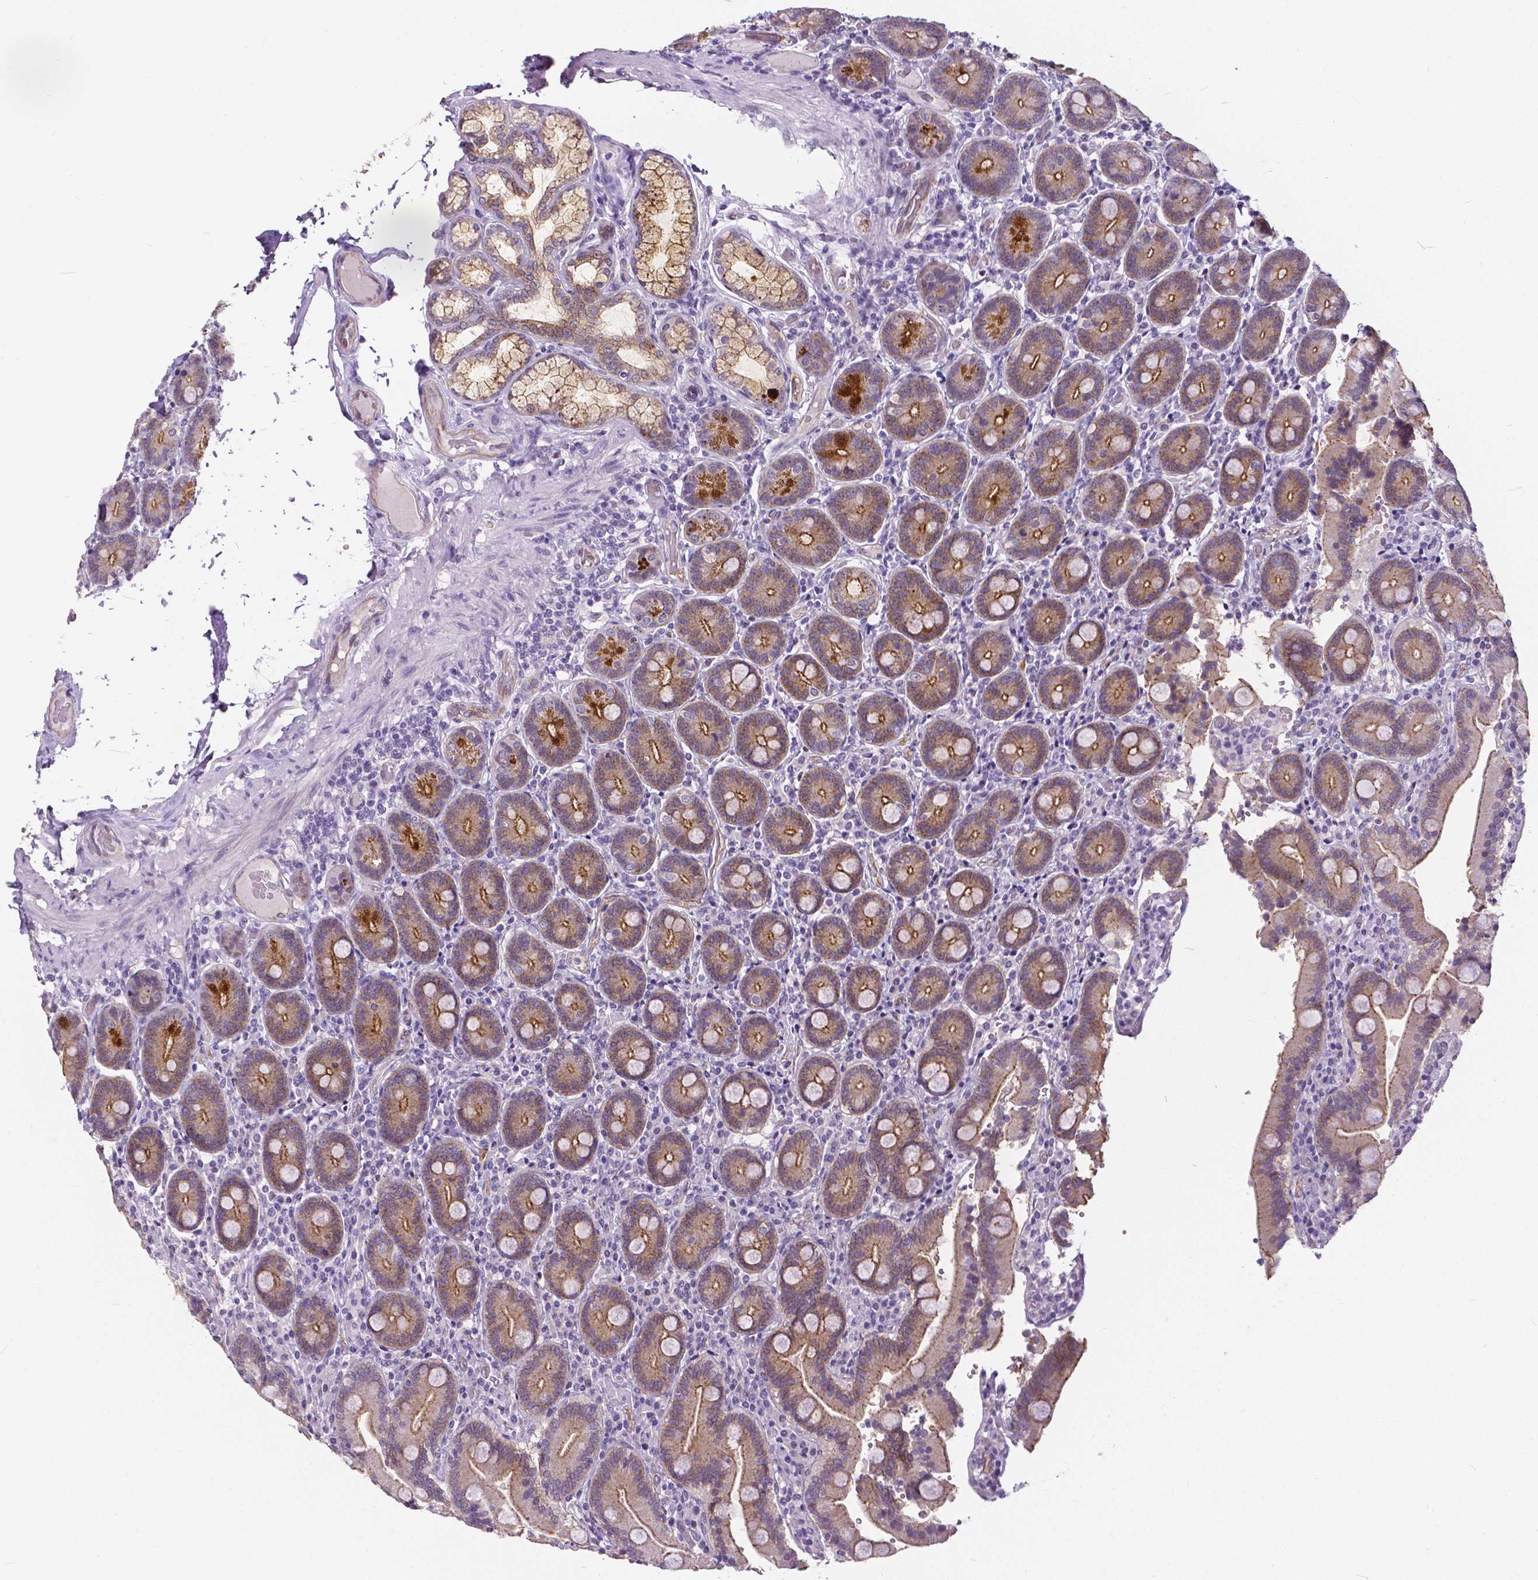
{"staining": {"intensity": "strong", "quantity": "25%-75%", "location": "cytoplasmic/membranous"}, "tissue": "duodenum", "cell_type": "Glandular cells", "image_type": "normal", "snomed": [{"axis": "morphology", "description": "Normal tissue, NOS"}, {"axis": "topography", "description": "Duodenum"}], "caption": "IHC of benign duodenum demonstrates high levels of strong cytoplasmic/membranous positivity in about 25%-75% of glandular cells.", "gene": "OCLN", "patient": {"sex": "female", "age": 62}}